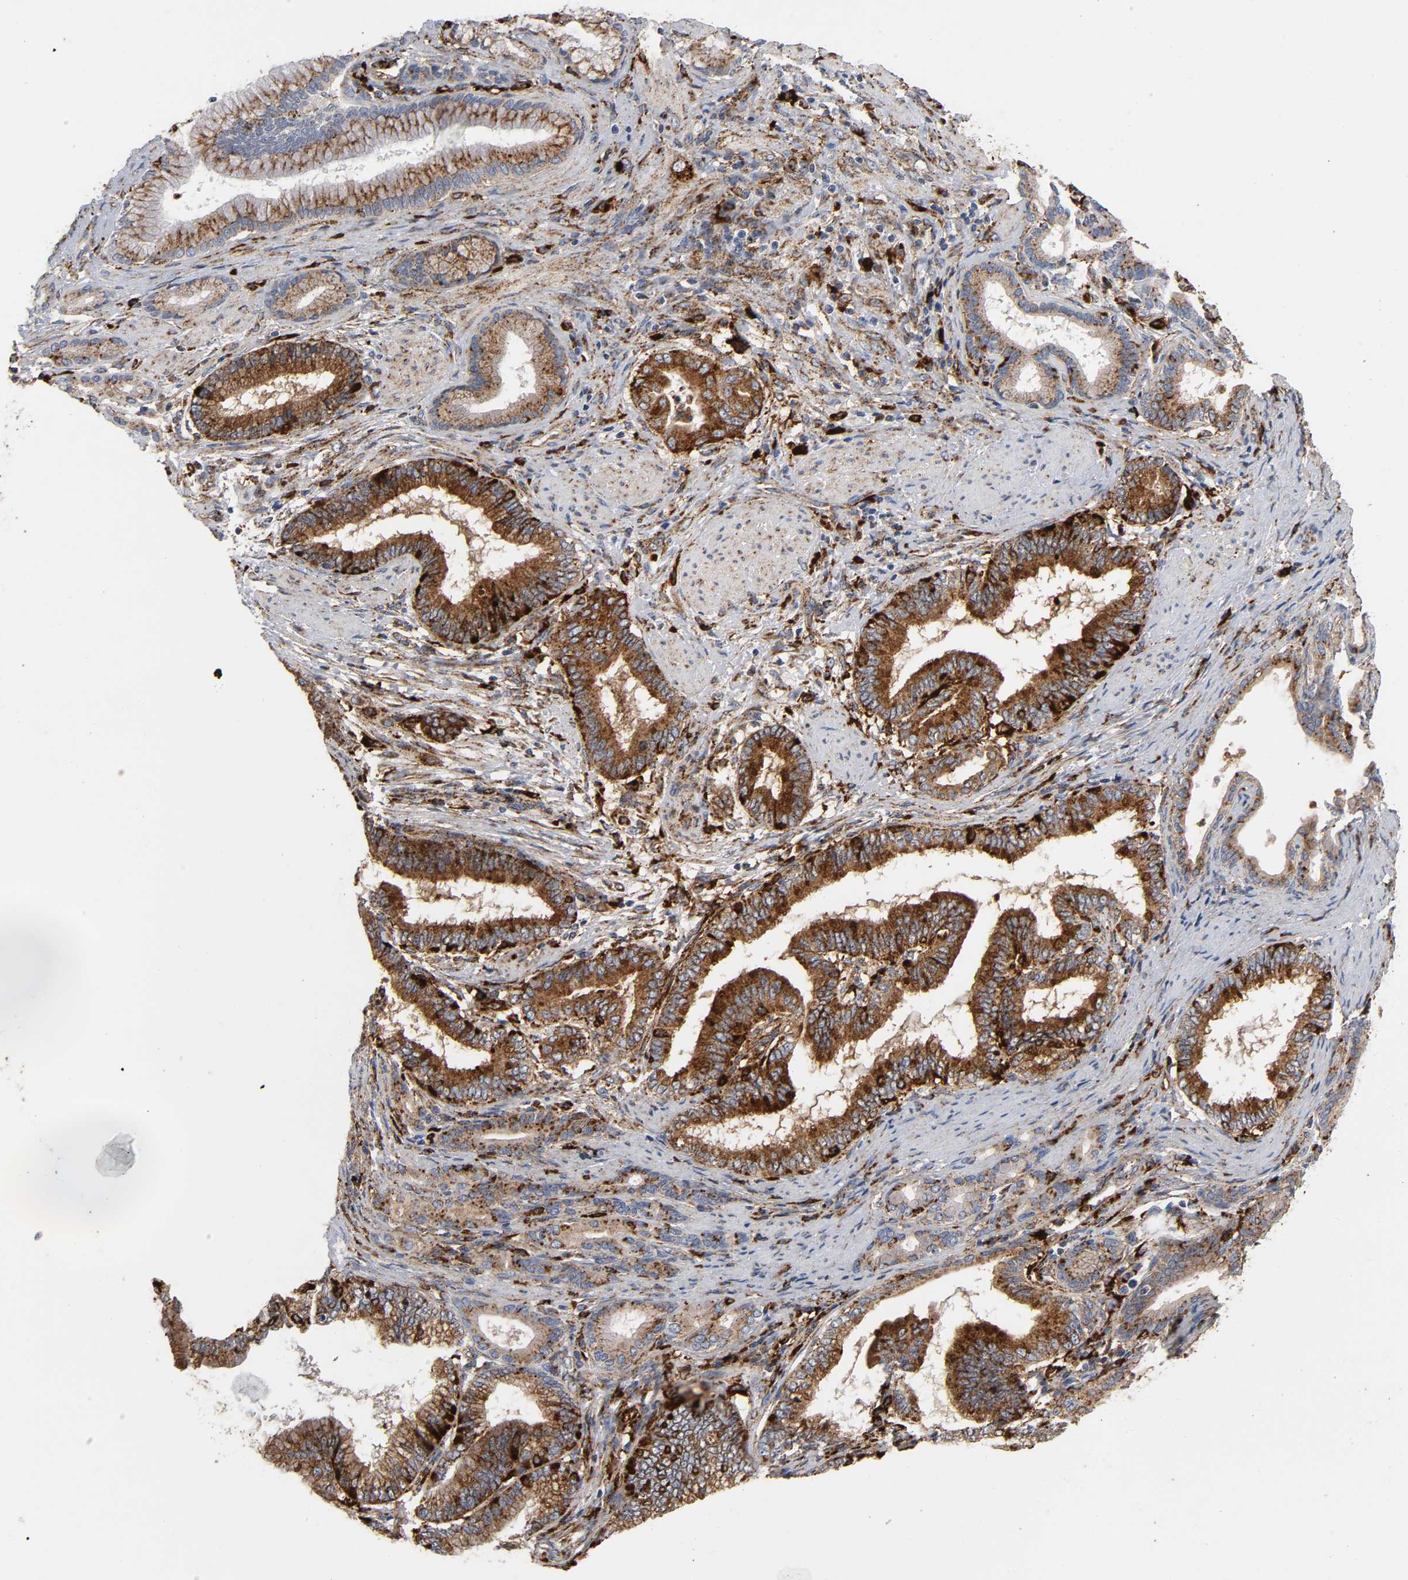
{"staining": {"intensity": "strong", "quantity": ">75%", "location": "cytoplasmic/membranous"}, "tissue": "pancreatic cancer", "cell_type": "Tumor cells", "image_type": "cancer", "snomed": [{"axis": "morphology", "description": "Adenocarcinoma, NOS"}, {"axis": "topography", "description": "Pancreas"}], "caption": "Immunohistochemistry of human pancreatic adenocarcinoma shows high levels of strong cytoplasmic/membranous staining in about >75% of tumor cells.", "gene": "PSAP", "patient": {"sex": "female", "age": 64}}